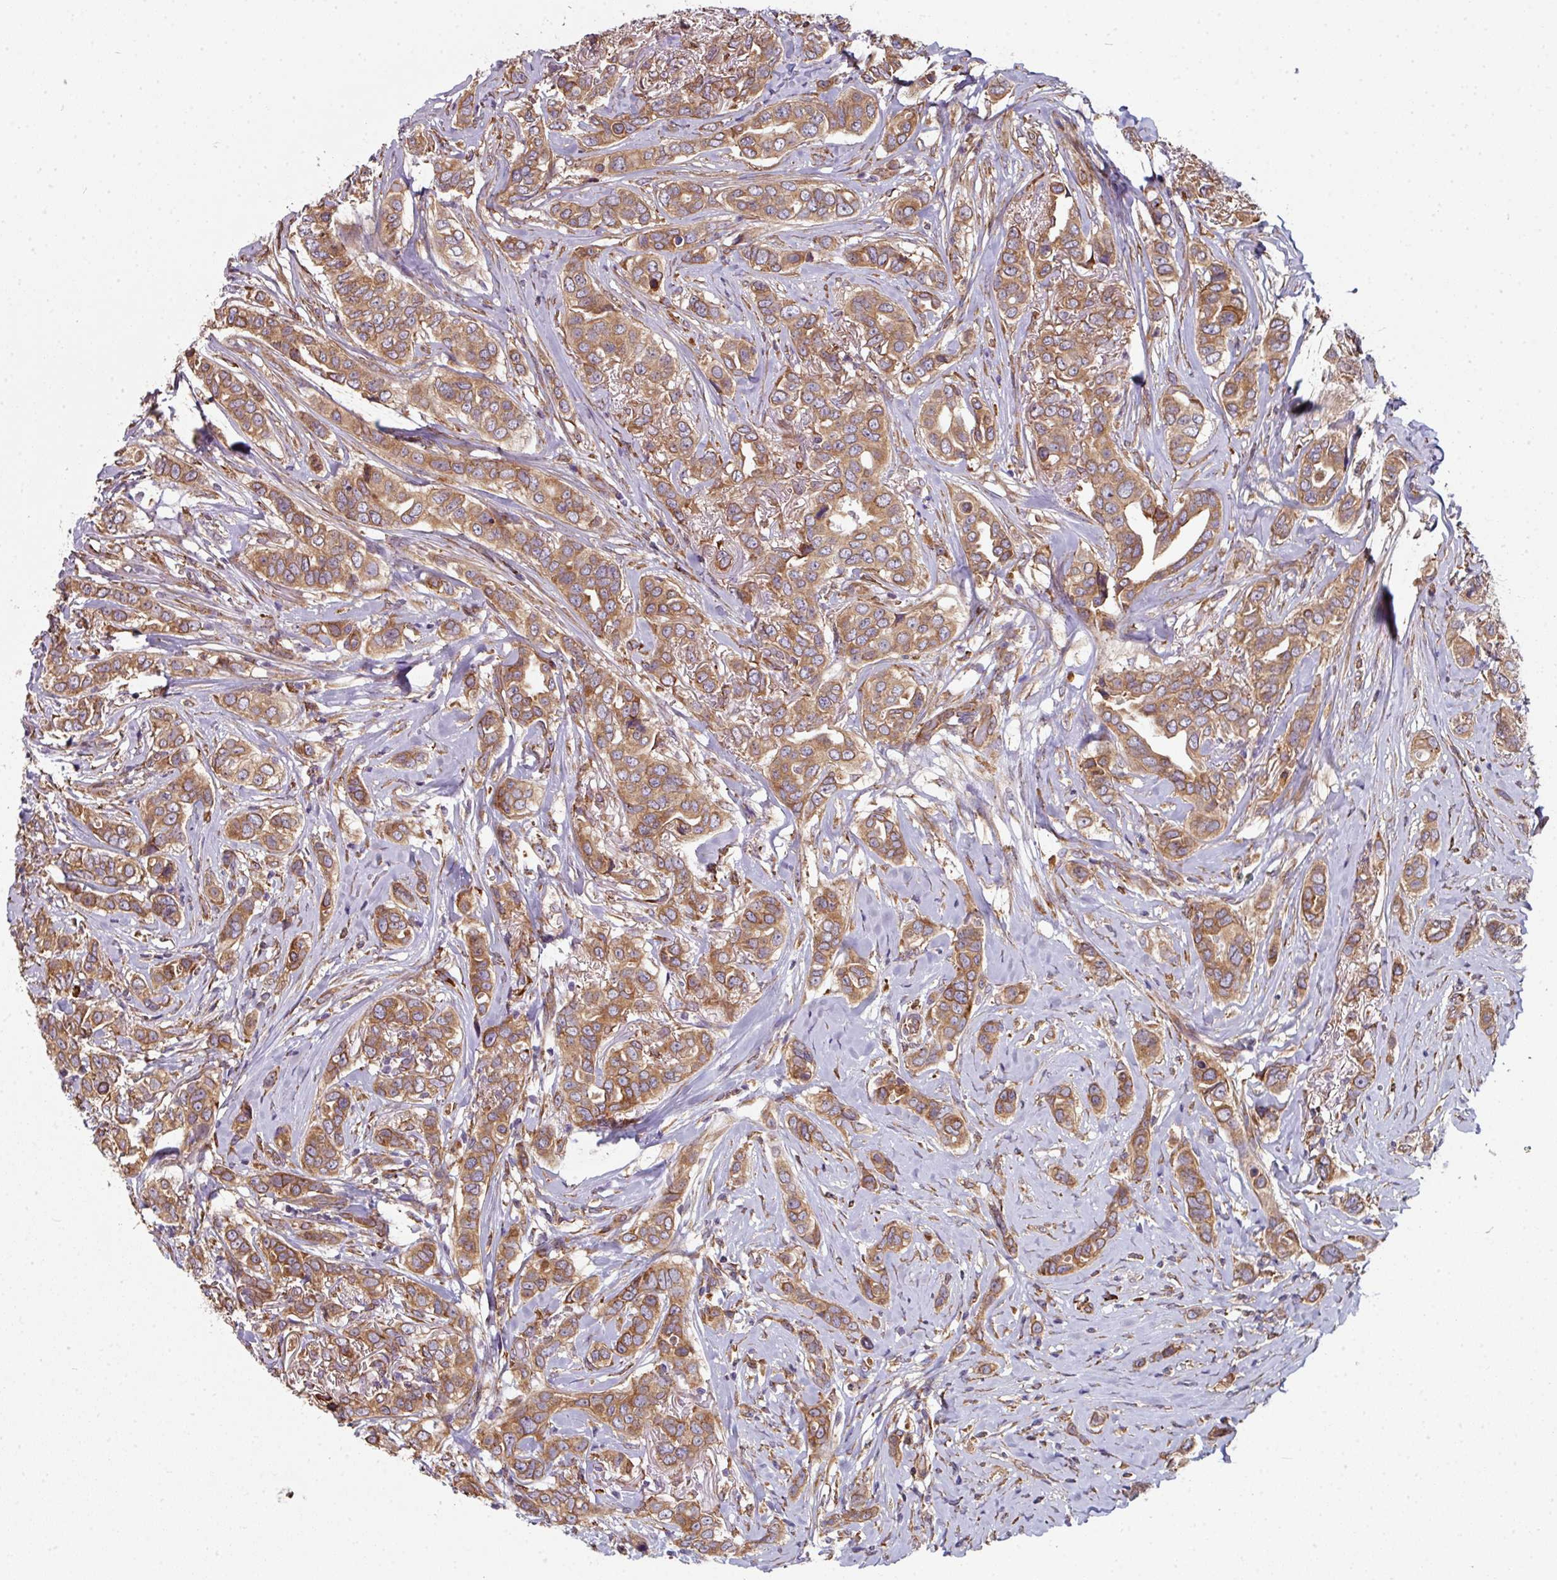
{"staining": {"intensity": "moderate", "quantity": ">75%", "location": "cytoplasmic/membranous"}, "tissue": "breast cancer", "cell_type": "Tumor cells", "image_type": "cancer", "snomed": [{"axis": "morphology", "description": "Lobular carcinoma"}, {"axis": "topography", "description": "Breast"}], "caption": "The histopathology image demonstrates staining of breast cancer (lobular carcinoma), revealing moderate cytoplasmic/membranous protein positivity (brown color) within tumor cells.", "gene": "FAT4", "patient": {"sex": "female", "age": 51}}